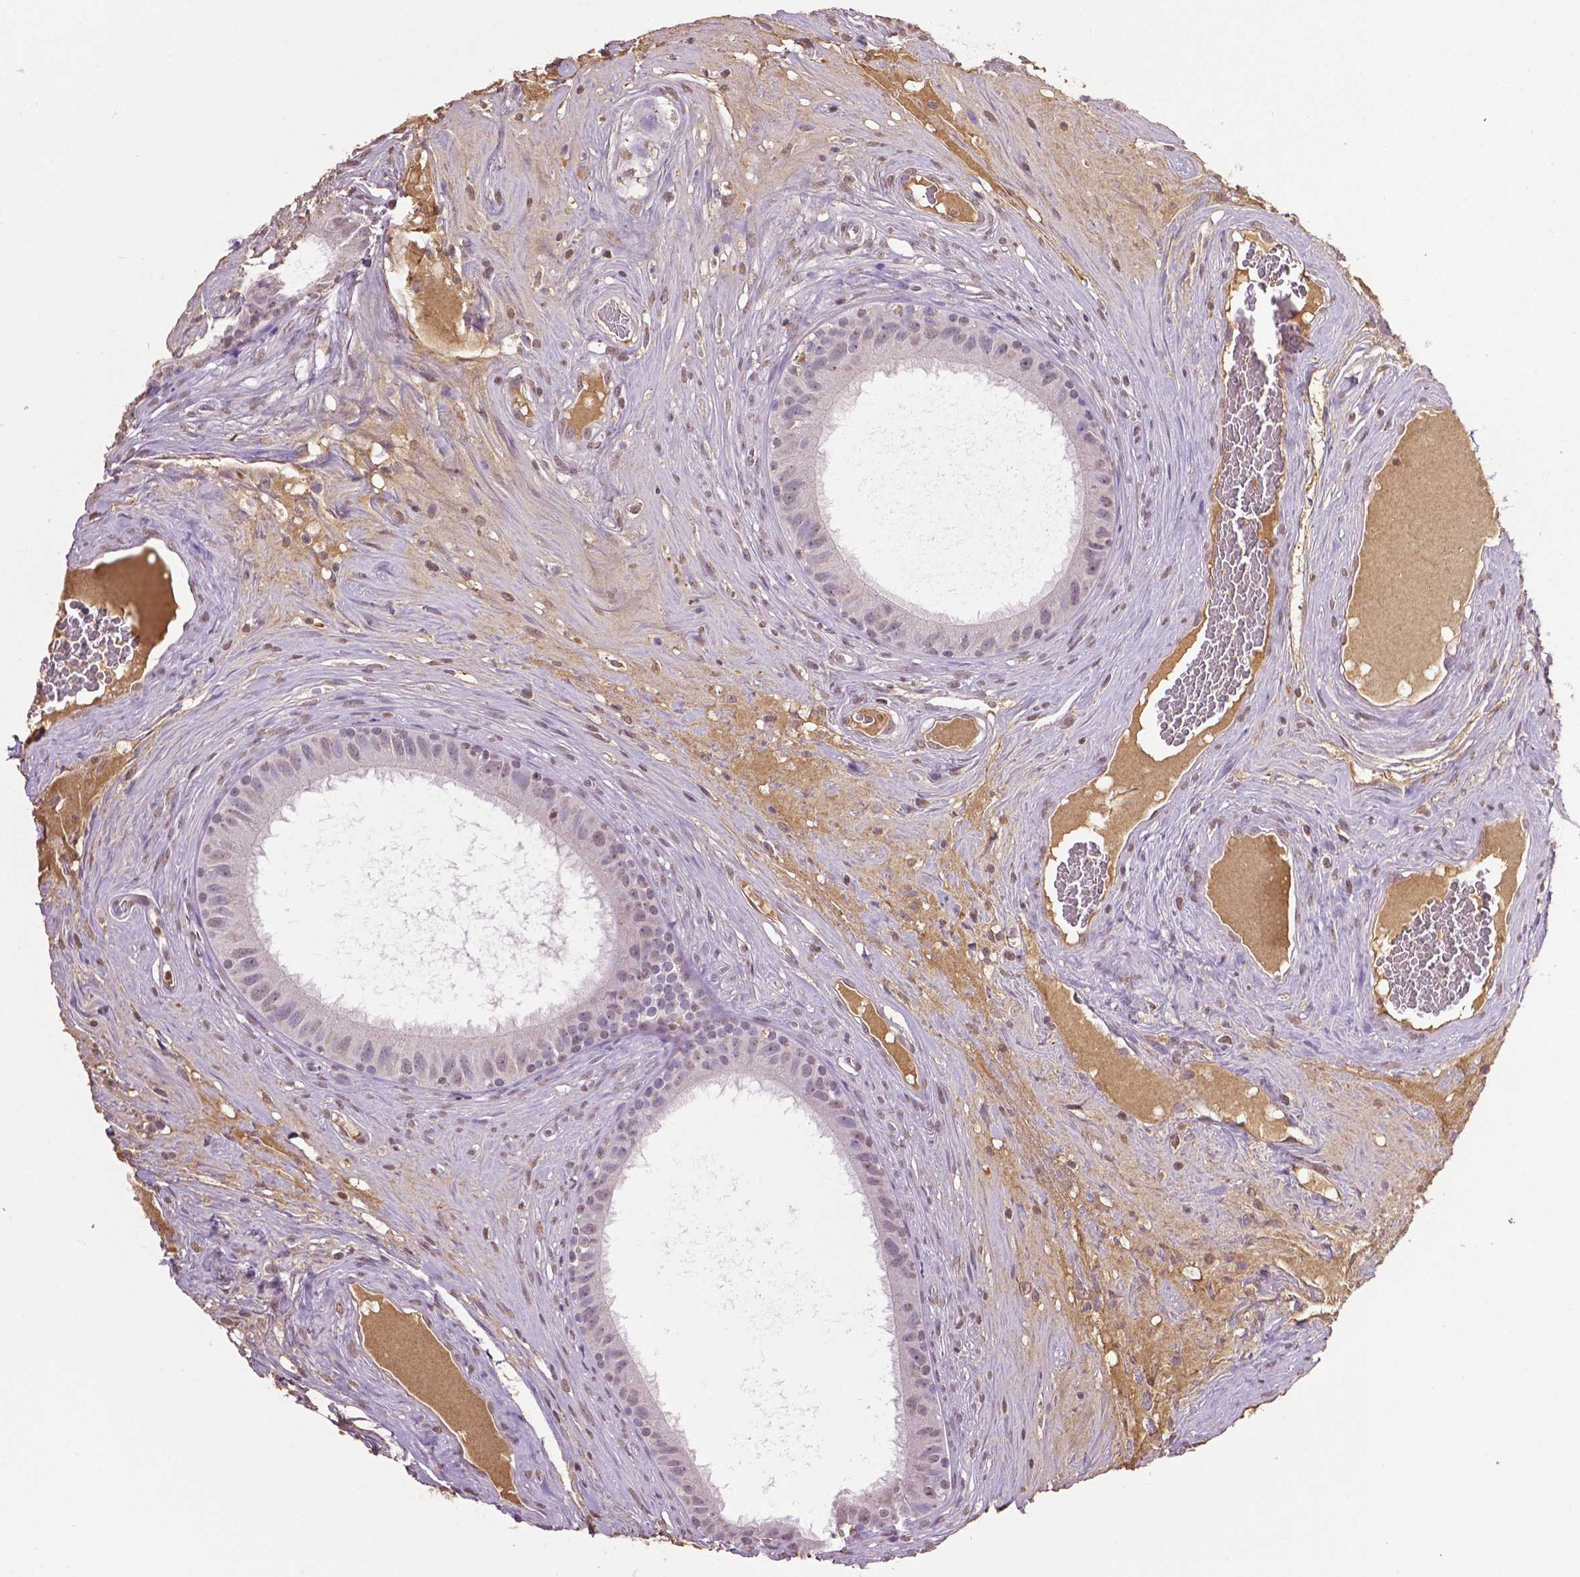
{"staining": {"intensity": "weak", "quantity": "<25%", "location": "nuclear"}, "tissue": "epididymis", "cell_type": "Glandular cells", "image_type": "normal", "snomed": [{"axis": "morphology", "description": "Normal tissue, NOS"}, {"axis": "topography", "description": "Epididymis"}], "caption": "Immunohistochemical staining of normal epididymis exhibits no significant expression in glandular cells.", "gene": "RUNX3", "patient": {"sex": "male", "age": 59}}